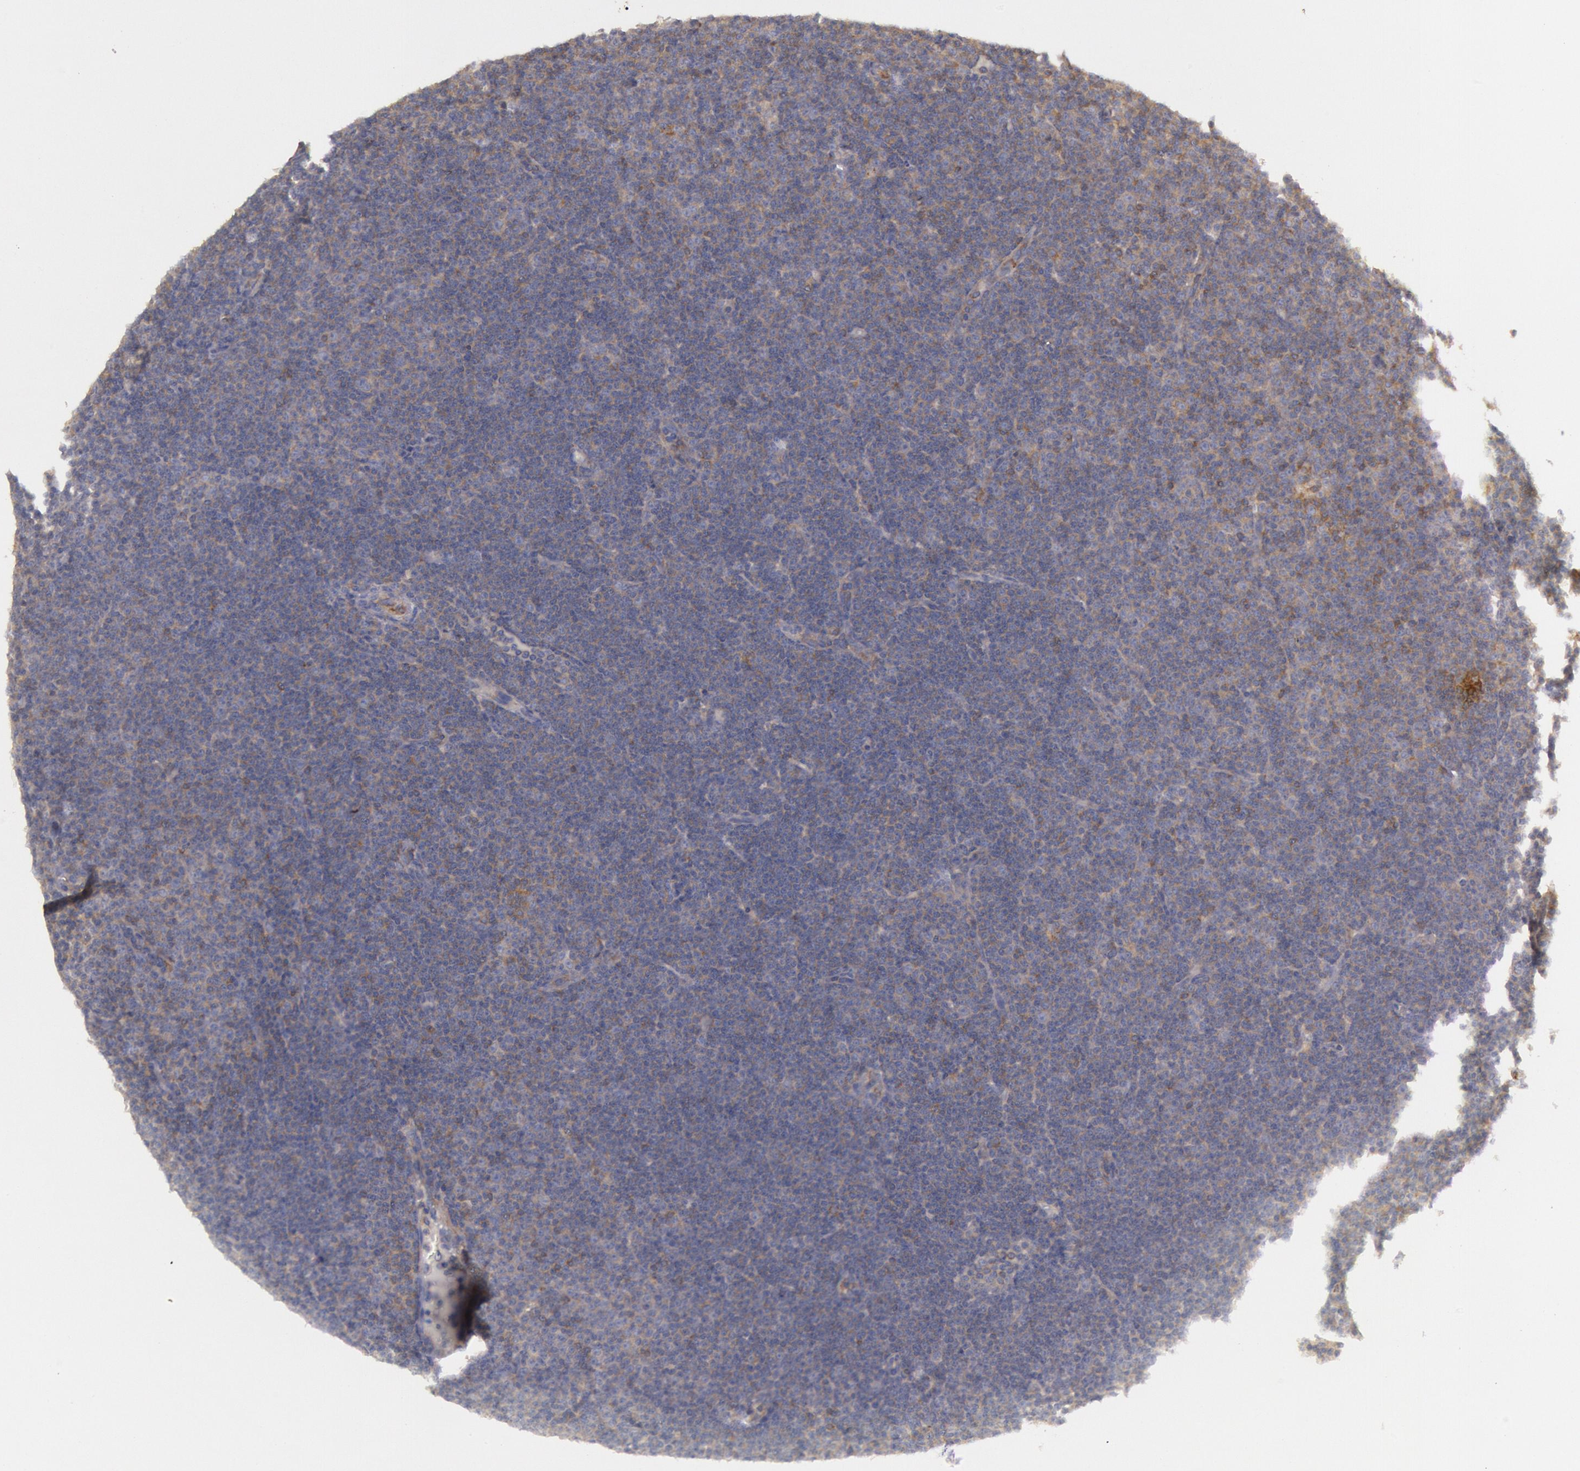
{"staining": {"intensity": "weak", "quantity": "<25%", "location": "cytoplasmic/membranous"}, "tissue": "lymphoma", "cell_type": "Tumor cells", "image_type": "cancer", "snomed": [{"axis": "morphology", "description": "Malignant lymphoma, non-Hodgkin's type, Low grade"}, {"axis": "topography", "description": "Lymph node"}], "caption": "Tumor cells show no significant protein staining in lymphoma. The staining is performed using DAB brown chromogen with nuclei counter-stained in using hematoxylin.", "gene": "PIK3R1", "patient": {"sex": "male", "age": 57}}